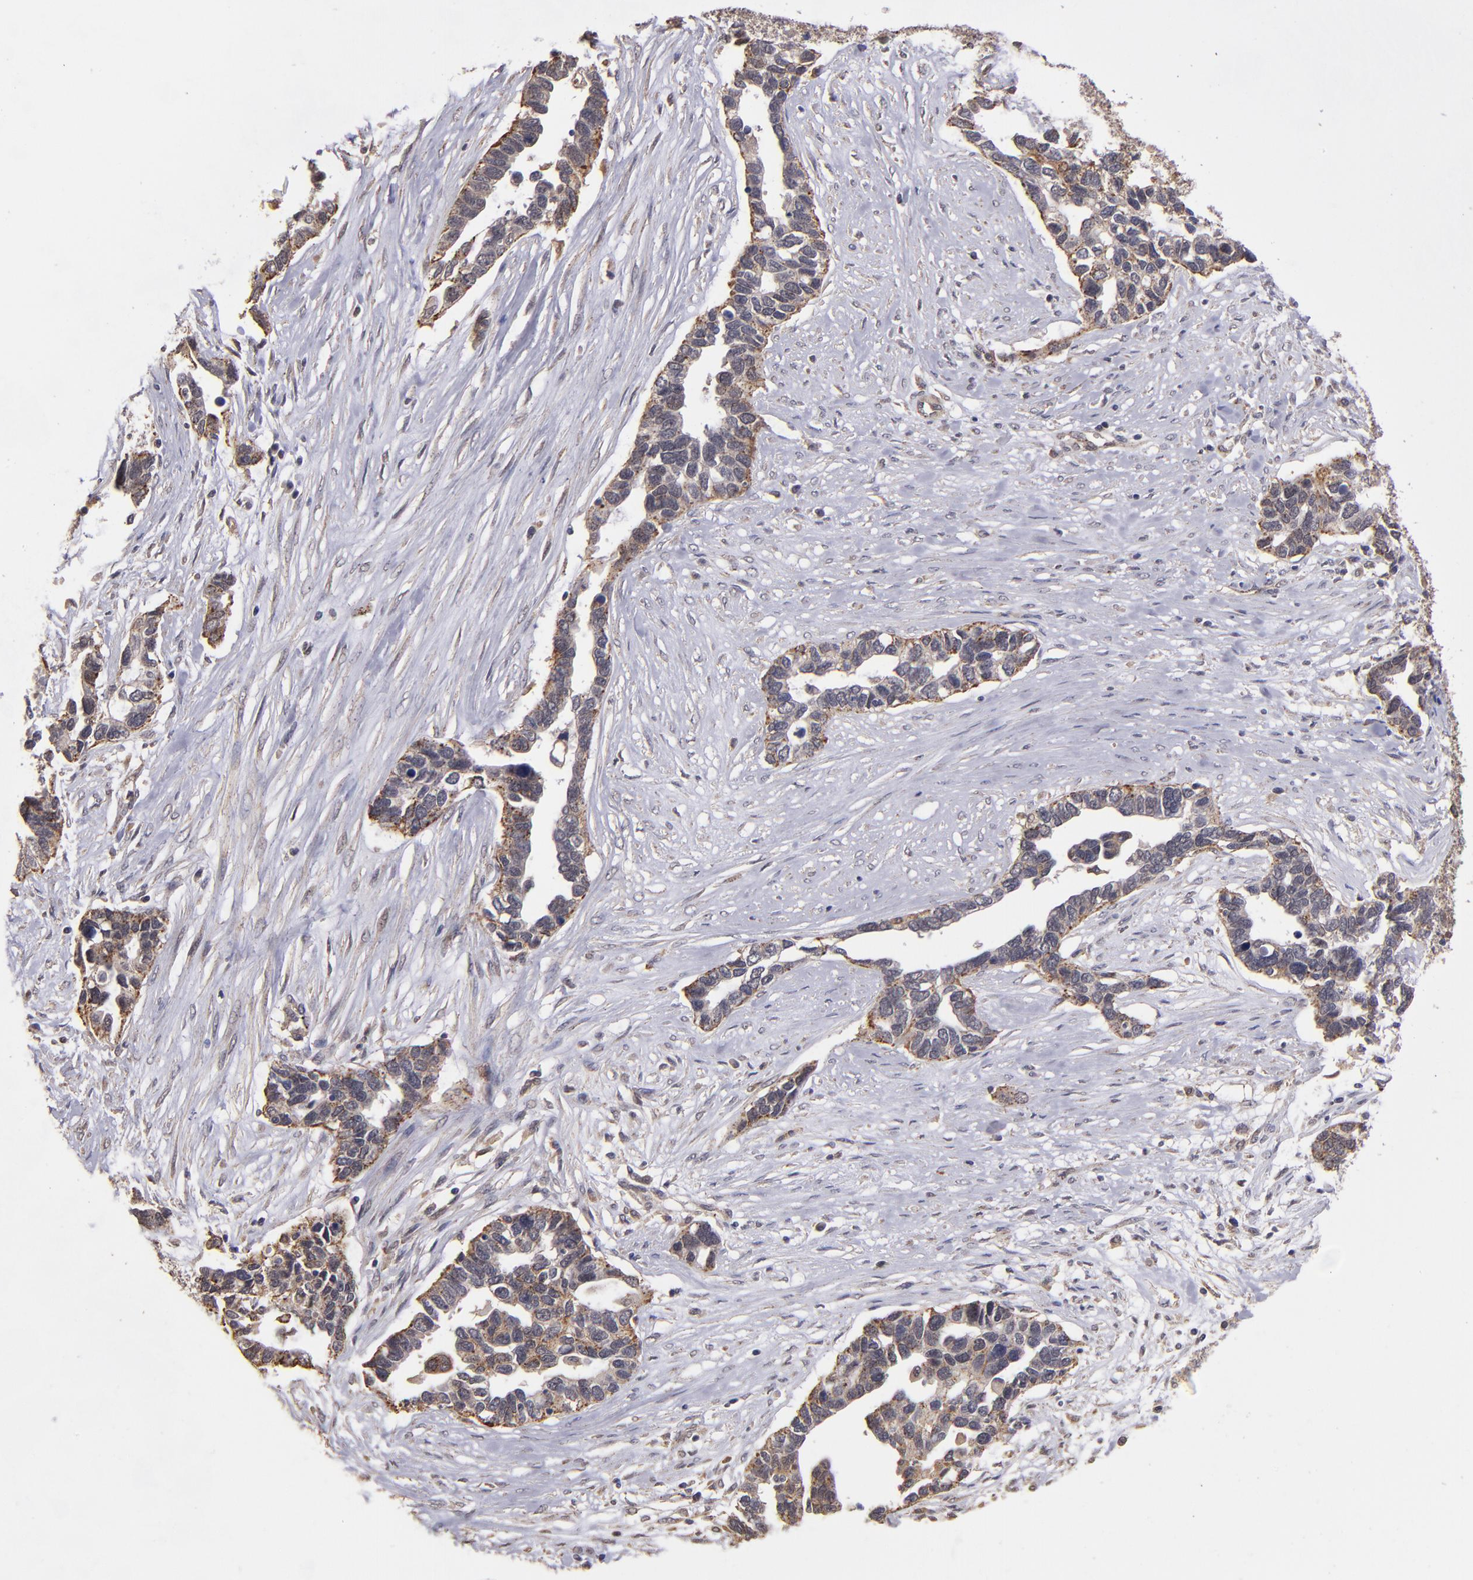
{"staining": {"intensity": "weak", "quantity": "25%-75%", "location": "cytoplasmic/membranous"}, "tissue": "ovarian cancer", "cell_type": "Tumor cells", "image_type": "cancer", "snomed": [{"axis": "morphology", "description": "Cystadenocarcinoma, serous, NOS"}, {"axis": "topography", "description": "Ovary"}], "caption": "Human ovarian cancer stained with a protein marker exhibits weak staining in tumor cells.", "gene": "SIPA1L1", "patient": {"sex": "female", "age": 54}}